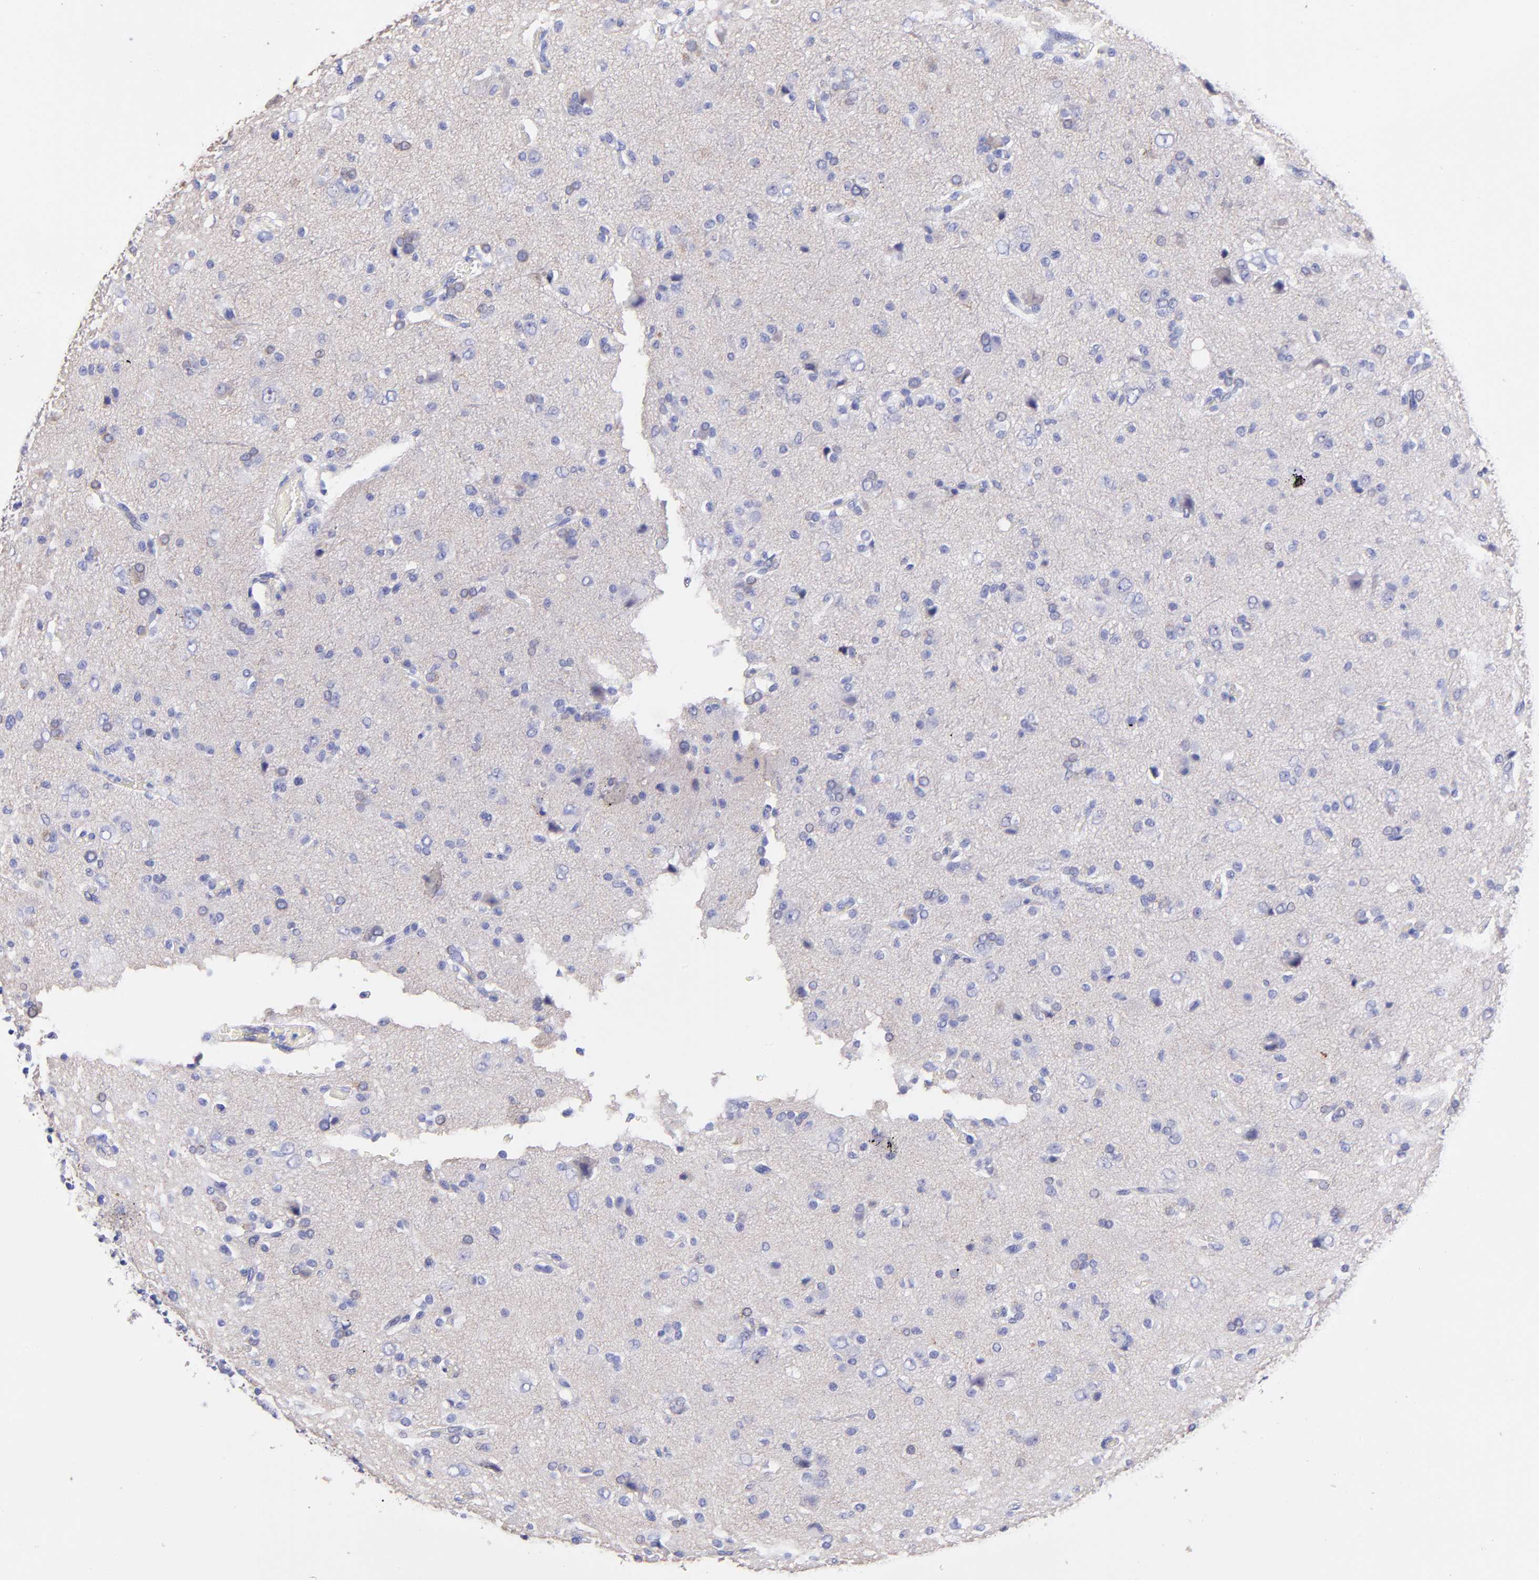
{"staining": {"intensity": "weak", "quantity": "<25%", "location": "cytoplasmic/membranous"}, "tissue": "glioma", "cell_type": "Tumor cells", "image_type": "cancer", "snomed": [{"axis": "morphology", "description": "Glioma, malignant, High grade"}, {"axis": "topography", "description": "Brain"}], "caption": "A high-resolution image shows IHC staining of malignant glioma (high-grade), which reveals no significant staining in tumor cells. (Stains: DAB IHC with hematoxylin counter stain, Microscopy: brightfield microscopy at high magnification).", "gene": "RAB3B", "patient": {"sex": "male", "age": 47}}